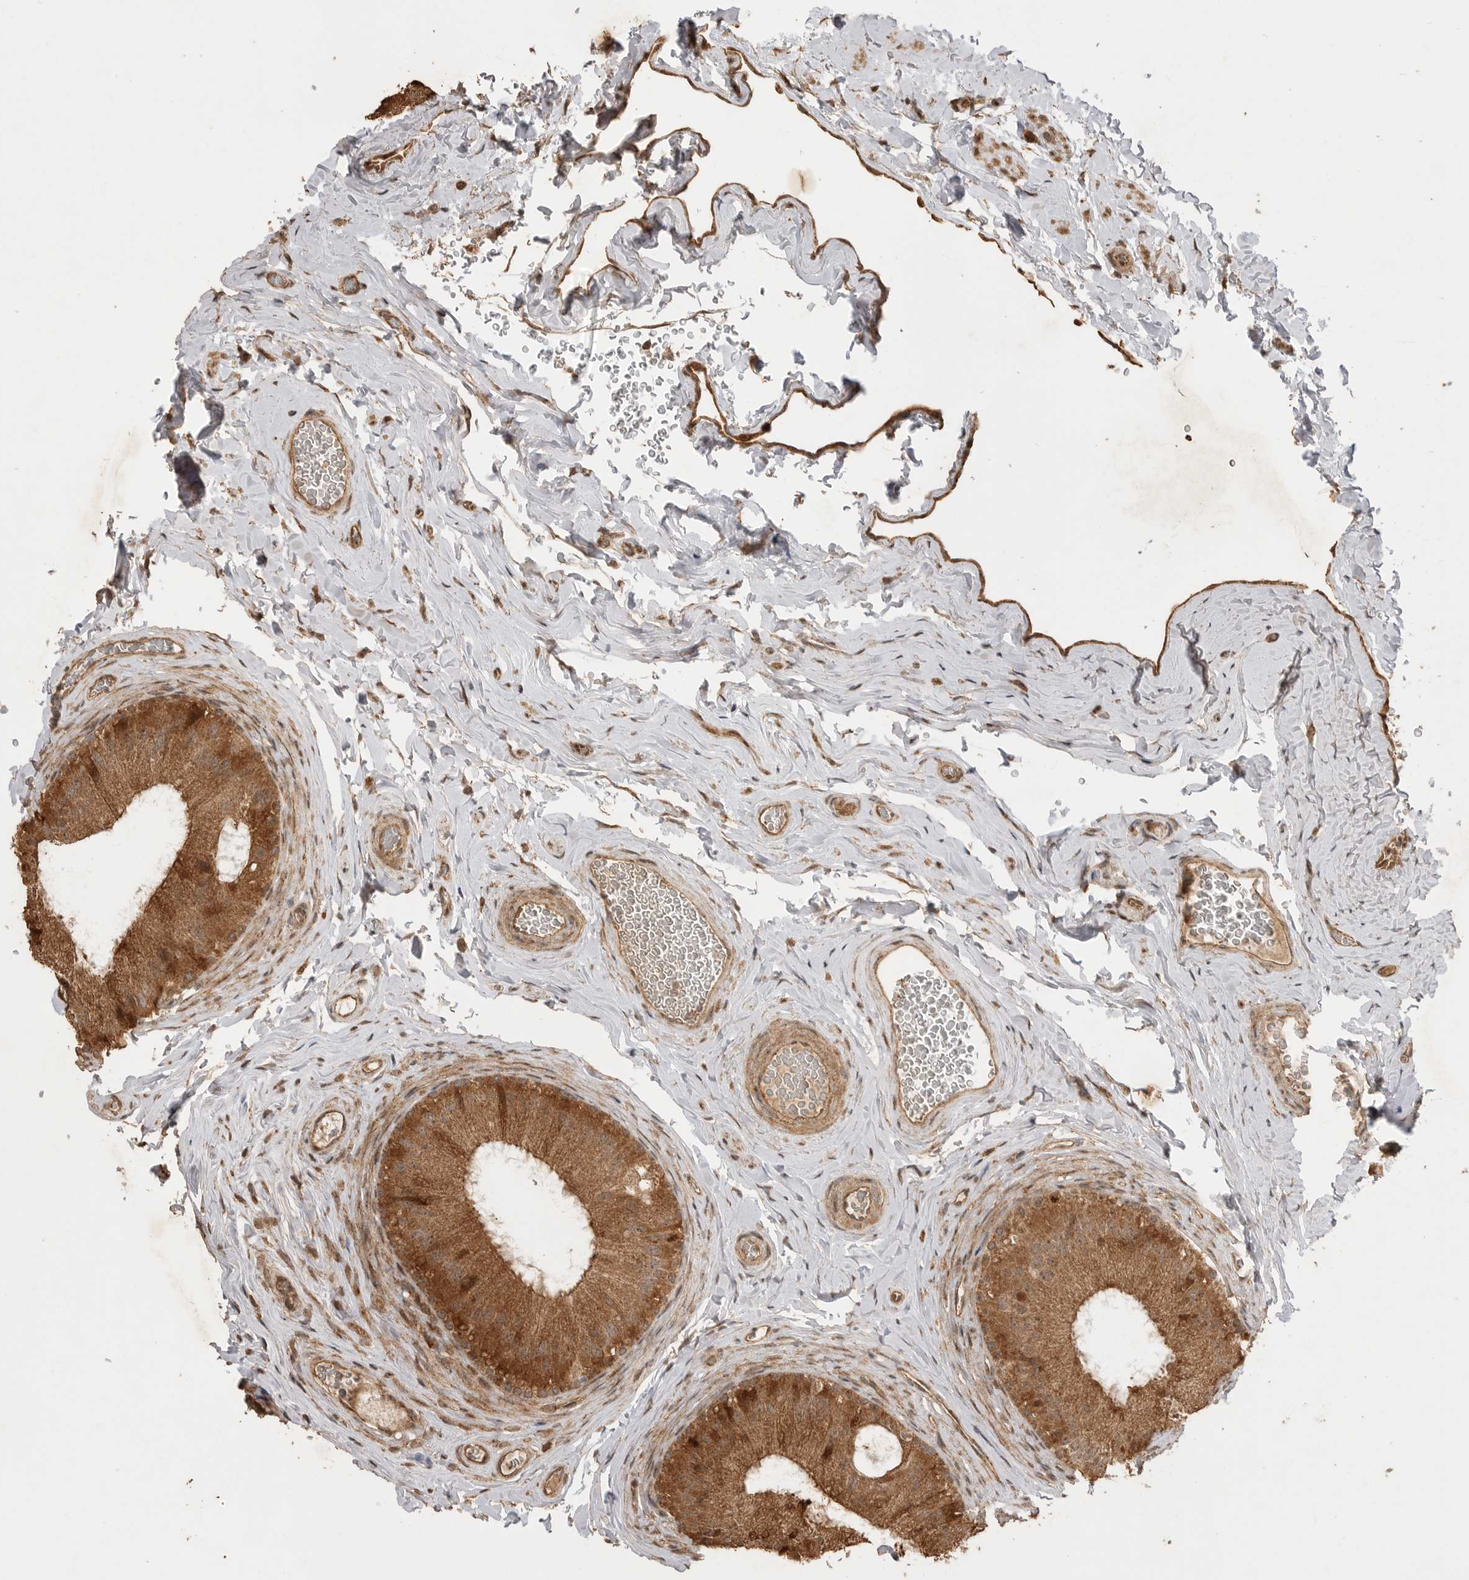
{"staining": {"intensity": "strong", "quantity": ">75%", "location": "cytoplasmic/membranous"}, "tissue": "epididymis", "cell_type": "Glandular cells", "image_type": "normal", "snomed": [{"axis": "morphology", "description": "Normal tissue, NOS"}, {"axis": "topography", "description": "Vascular tissue"}, {"axis": "topography", "description": "Epididymis"}], "caption": "The photomicrograph displays a brown stain indicating the presence of a protein in the cytoplasmic/membranous of glandular cells in epididymis.", "gene": "BOC", "patient": {"sex": "male", "age": 49}}